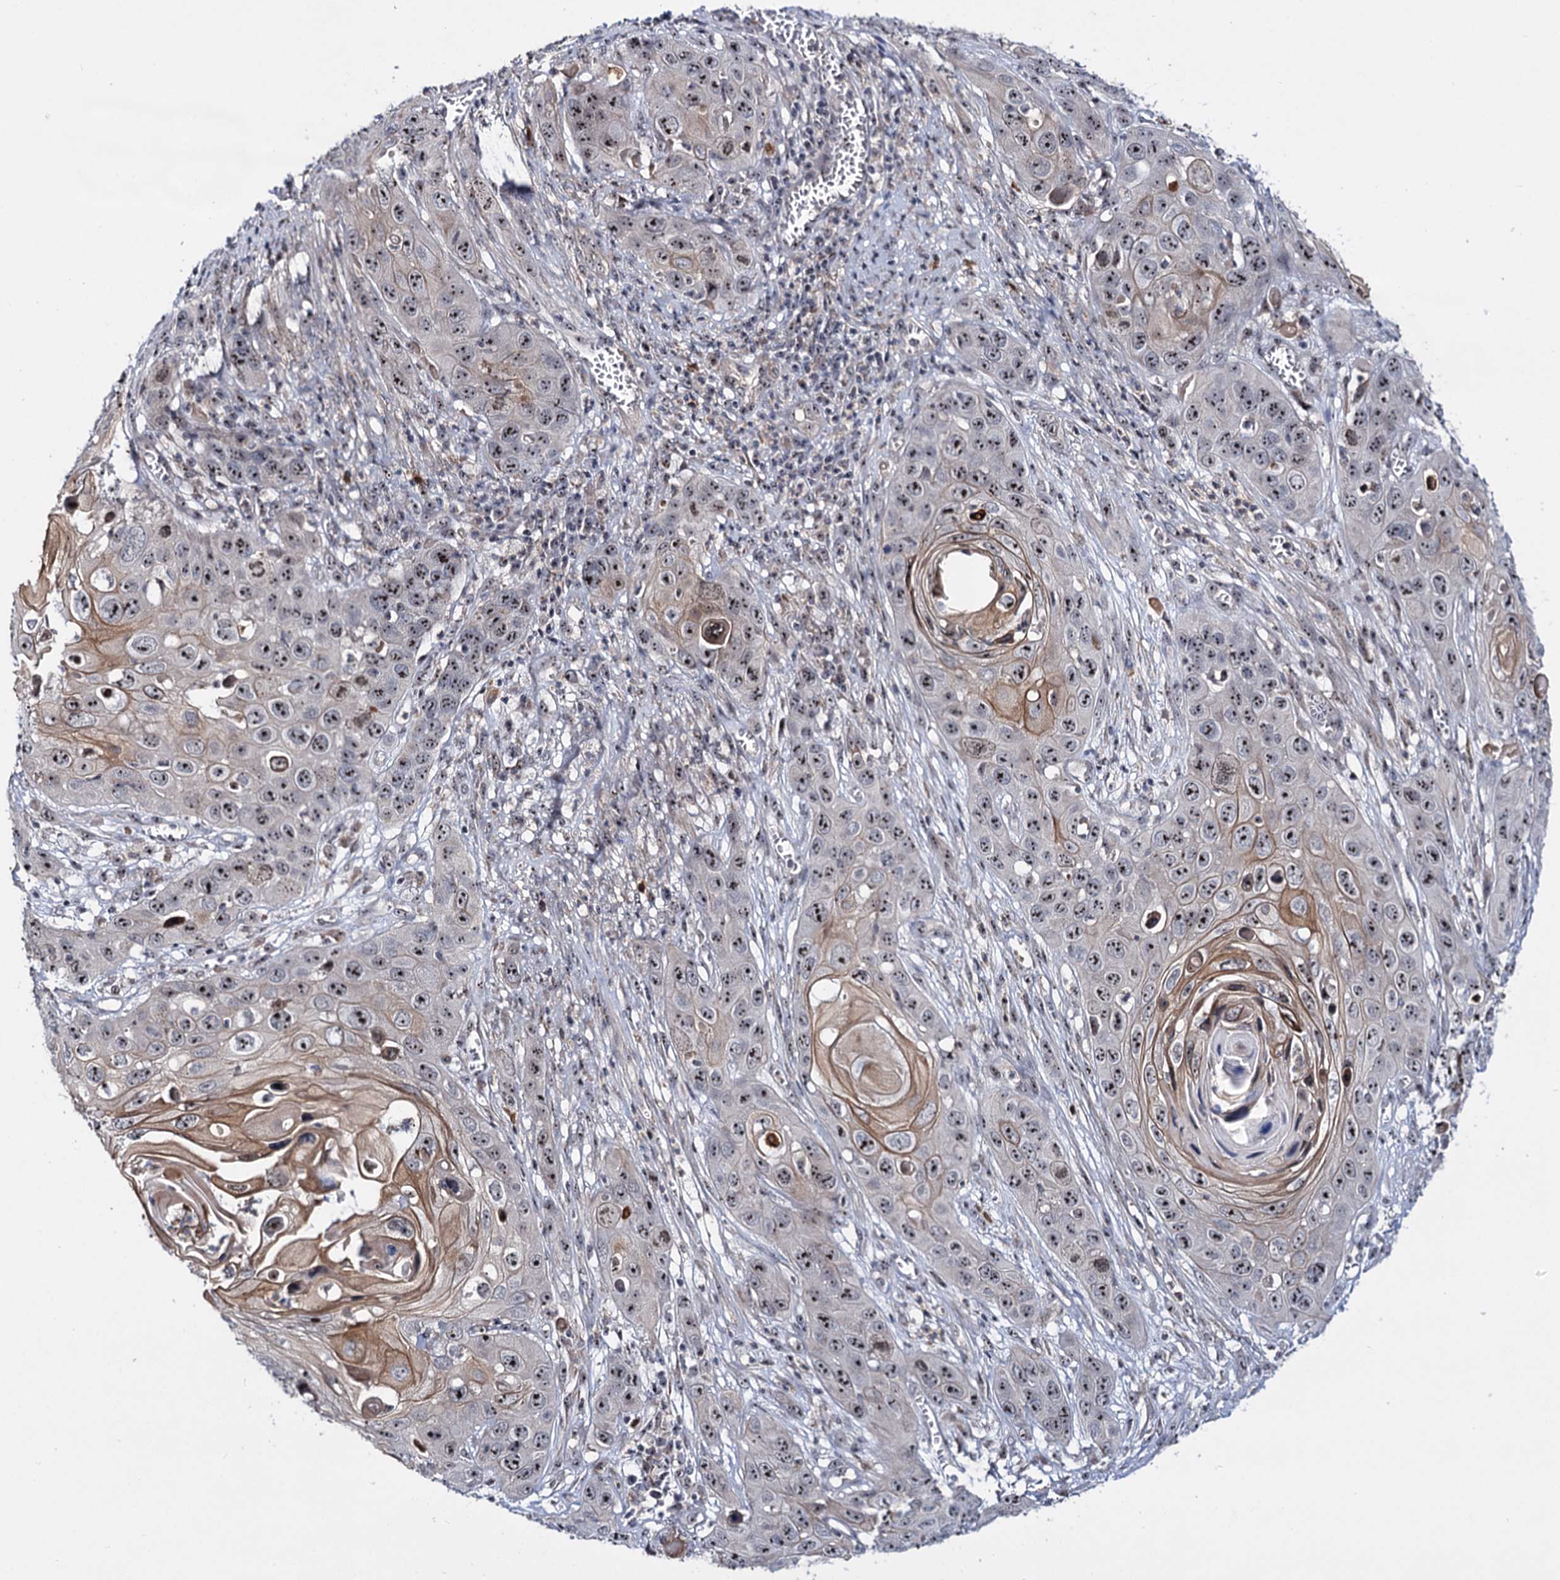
{"staining": {"intensity": "moderate", "quantity": ">75%", "location": "nuclear"}, "tissue": "skin cancer", "cell_type": "Tumor cells", "image_type": "cancer", "snomed": [{"axis": "morphology", "description": "Squamous cell carcinoma, NOS"}, {"axis": "topography", "description": "Skin"}], "caption": "IHC photomicrograph of skin squamous cell carcinoma stained for a protein (brown), which shows medium levels of moderate nuclear positivity in approximately >75% of tumor cells.", "gene": "SUPT20H", "patient": {"sex": "male", "age": 55}}